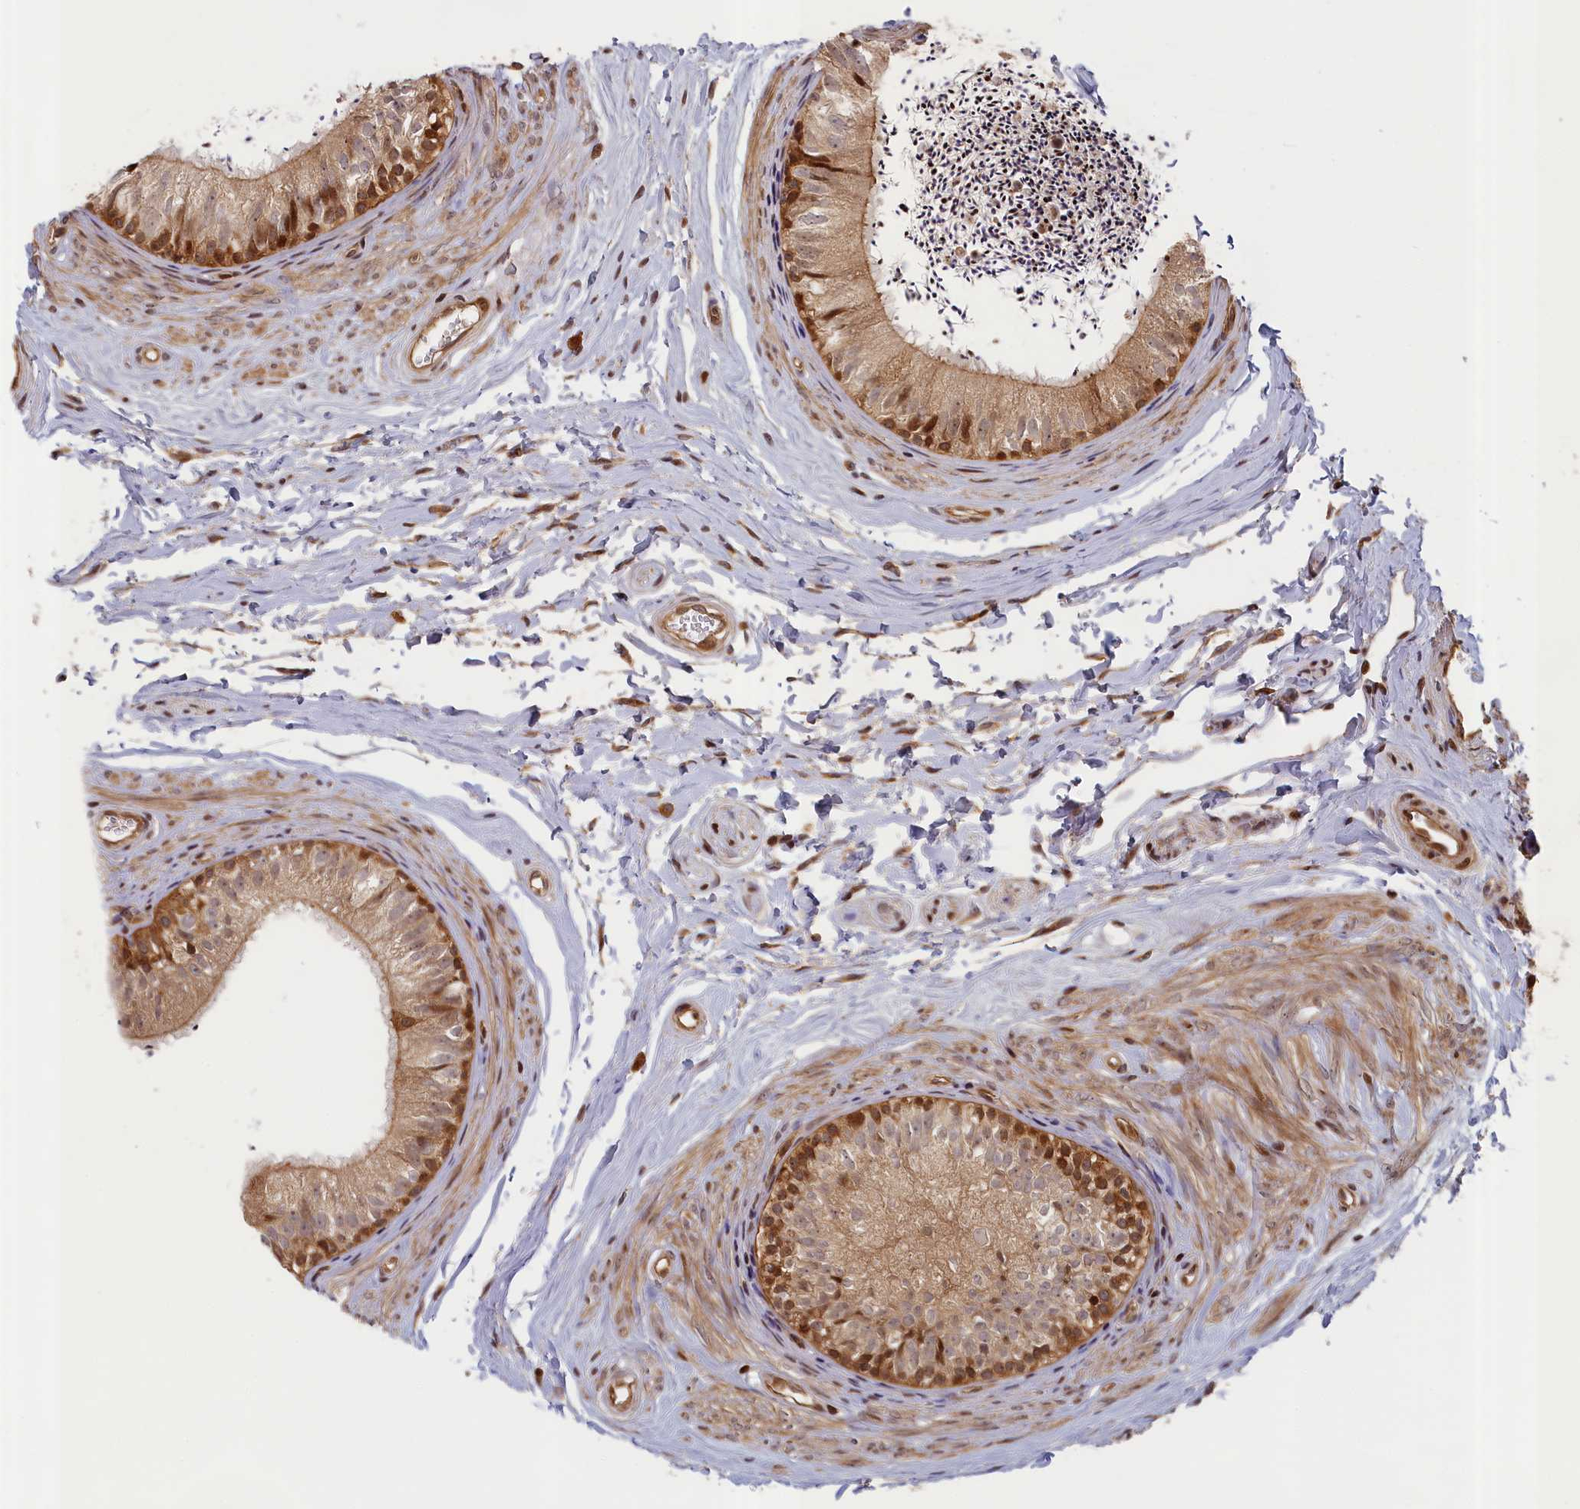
{"staining": {"intensity": "moderate", "quantity": ">75%", "location": "cytoplasmic/membranous,nuclear"}, "tissue": "epididymis", "cell_type": "Glandular cells", "image_type": "normal", "snomed": [{"axis": "morphology", "description": "Normal tissue, NOS"}, {"axis": "topography", "description": "Epididymis"}], "caption": "Benign epididymis displays moderate cytoplasmic/membranous,nuclear staining in approximately >75% of glandular cells (Stains: DAB (3,3'-diaminobenzidine) in brown, nuclei in blue, Microscopy: brightfield microscopy at high magnification)..", "gene": "CEP44", "patient": {"sex": "male", "age": 56}}